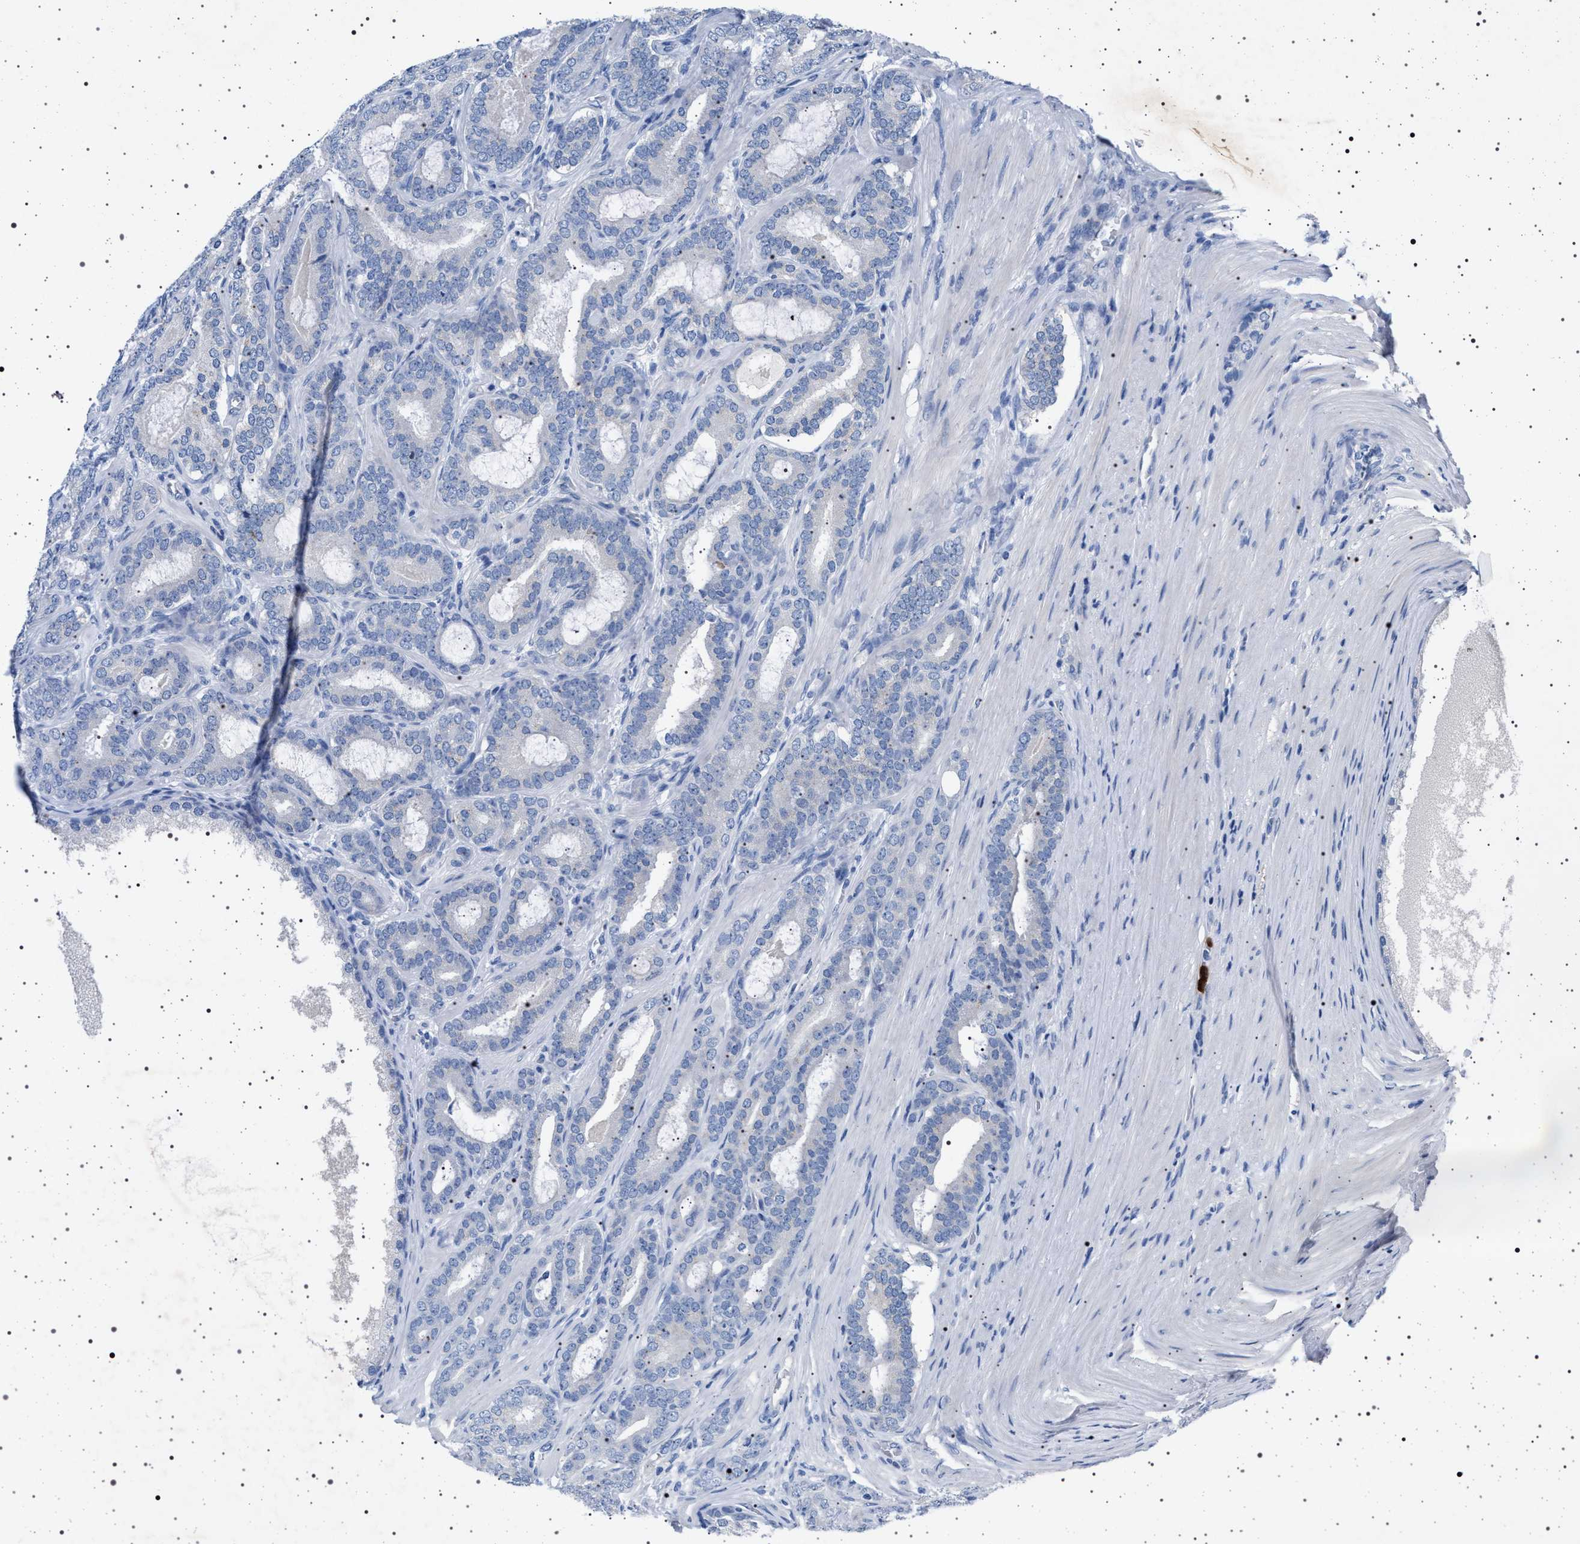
{"staining": {"intensity": "negative", "quantity": "none", "location": "none"}, "tissue": "prostate cancer", "cell_type": "Tumor cells", "image_type": "cancer", "snomed": [{"axis": "morphology", "description": "Adenocarcinoma, High grade"}, {"axis": "topography", "description": "Prostate"}], "caption": "Tumor cells show no significant expression in adenocarcinoma (high-grade) (prostate).", "gene": "NAT9", "patient": {"sex": "male", "age": 60}}